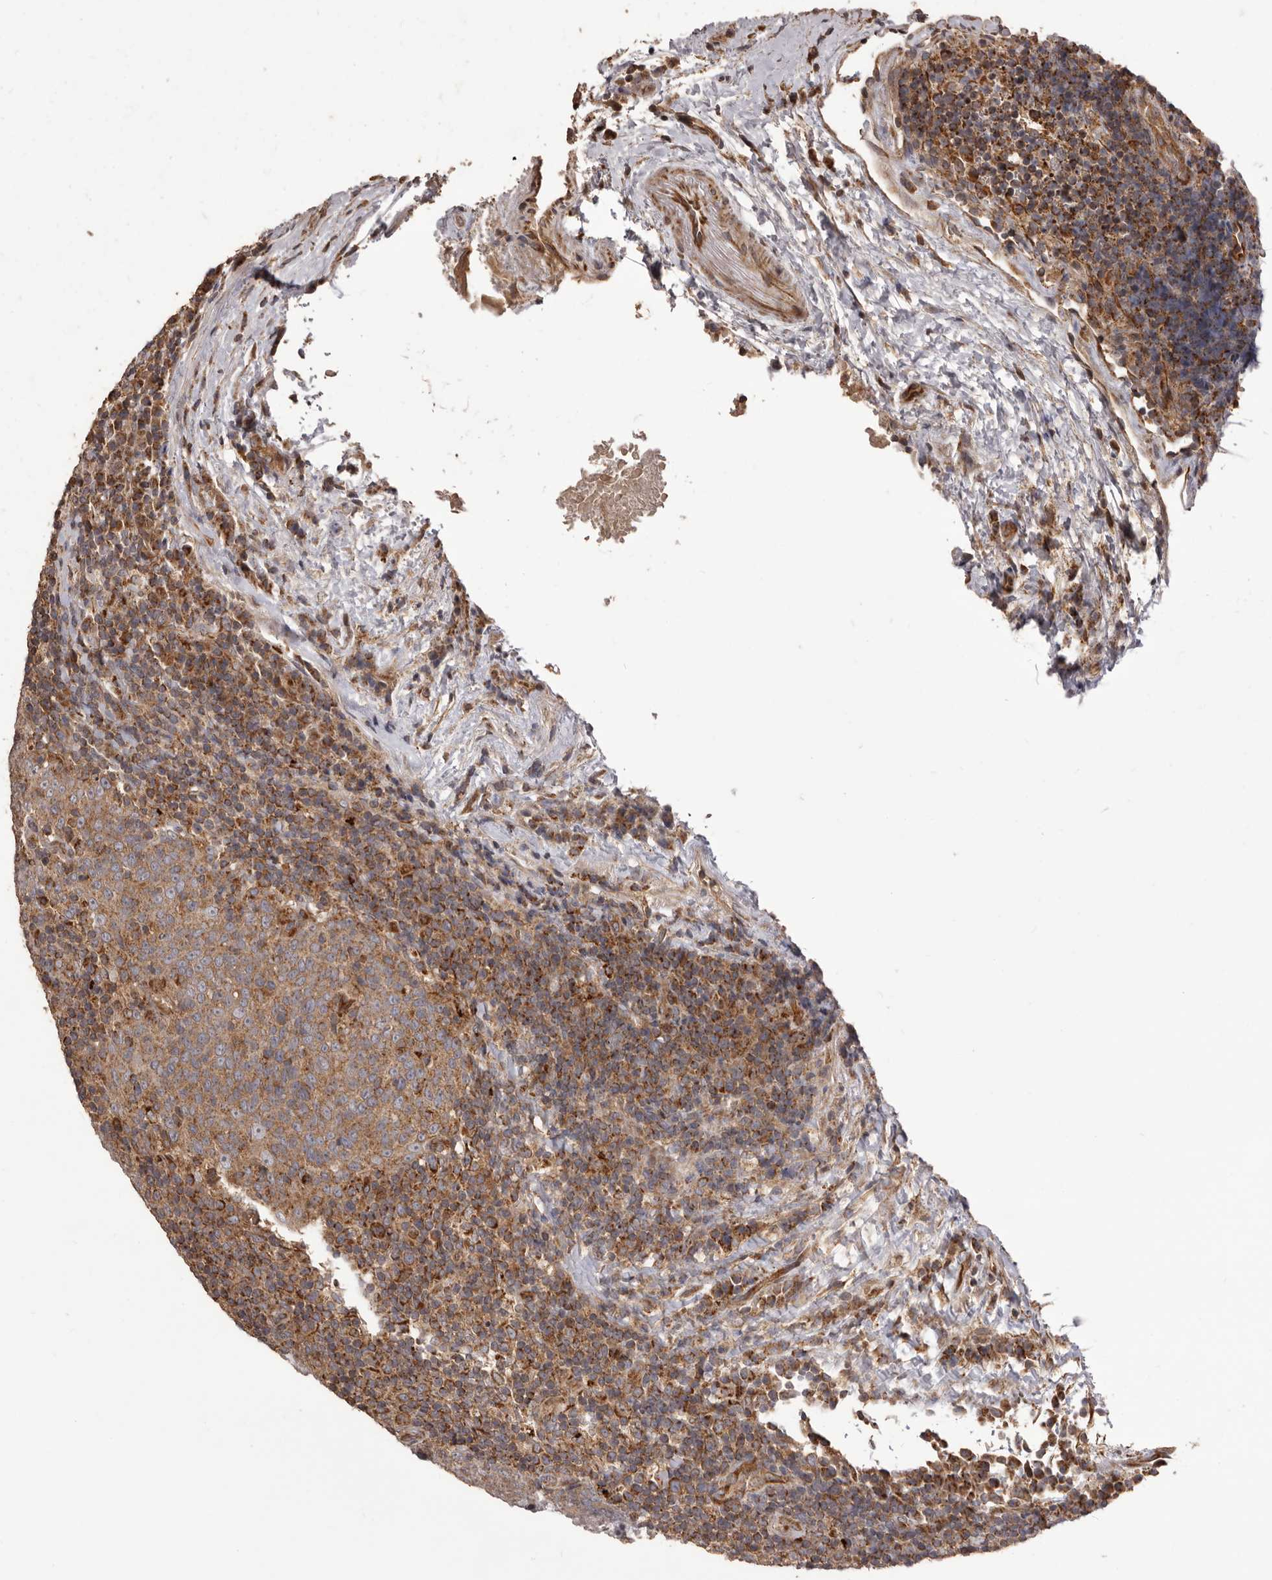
{"staining": {"intensity": "moderate", "quantity": ">75%", "location": "cytoplasmic/membranous"}, "tissue": "head and neck cancer", "cell_type": "Tumor cells", "image_type": "cancer", "snomed": [{"axis": "morphology", "description": "Squamous cell carcinoma, NOS"}, {"axis": "morphology", "description": "Squamous cell carcinoma, metastatic, NOS"}, {"axis": "topography", "description": "Lymph node"}, {"axis": "topography", "description": "Head-Neck"}], "caption": "Head and neck cancer tissue exhibits moderate cytoplasmic/membranous staining in approximately >75% of tumor cells", "gene": "QRSL1", "patient": {"sex": "male", "age": 62}}